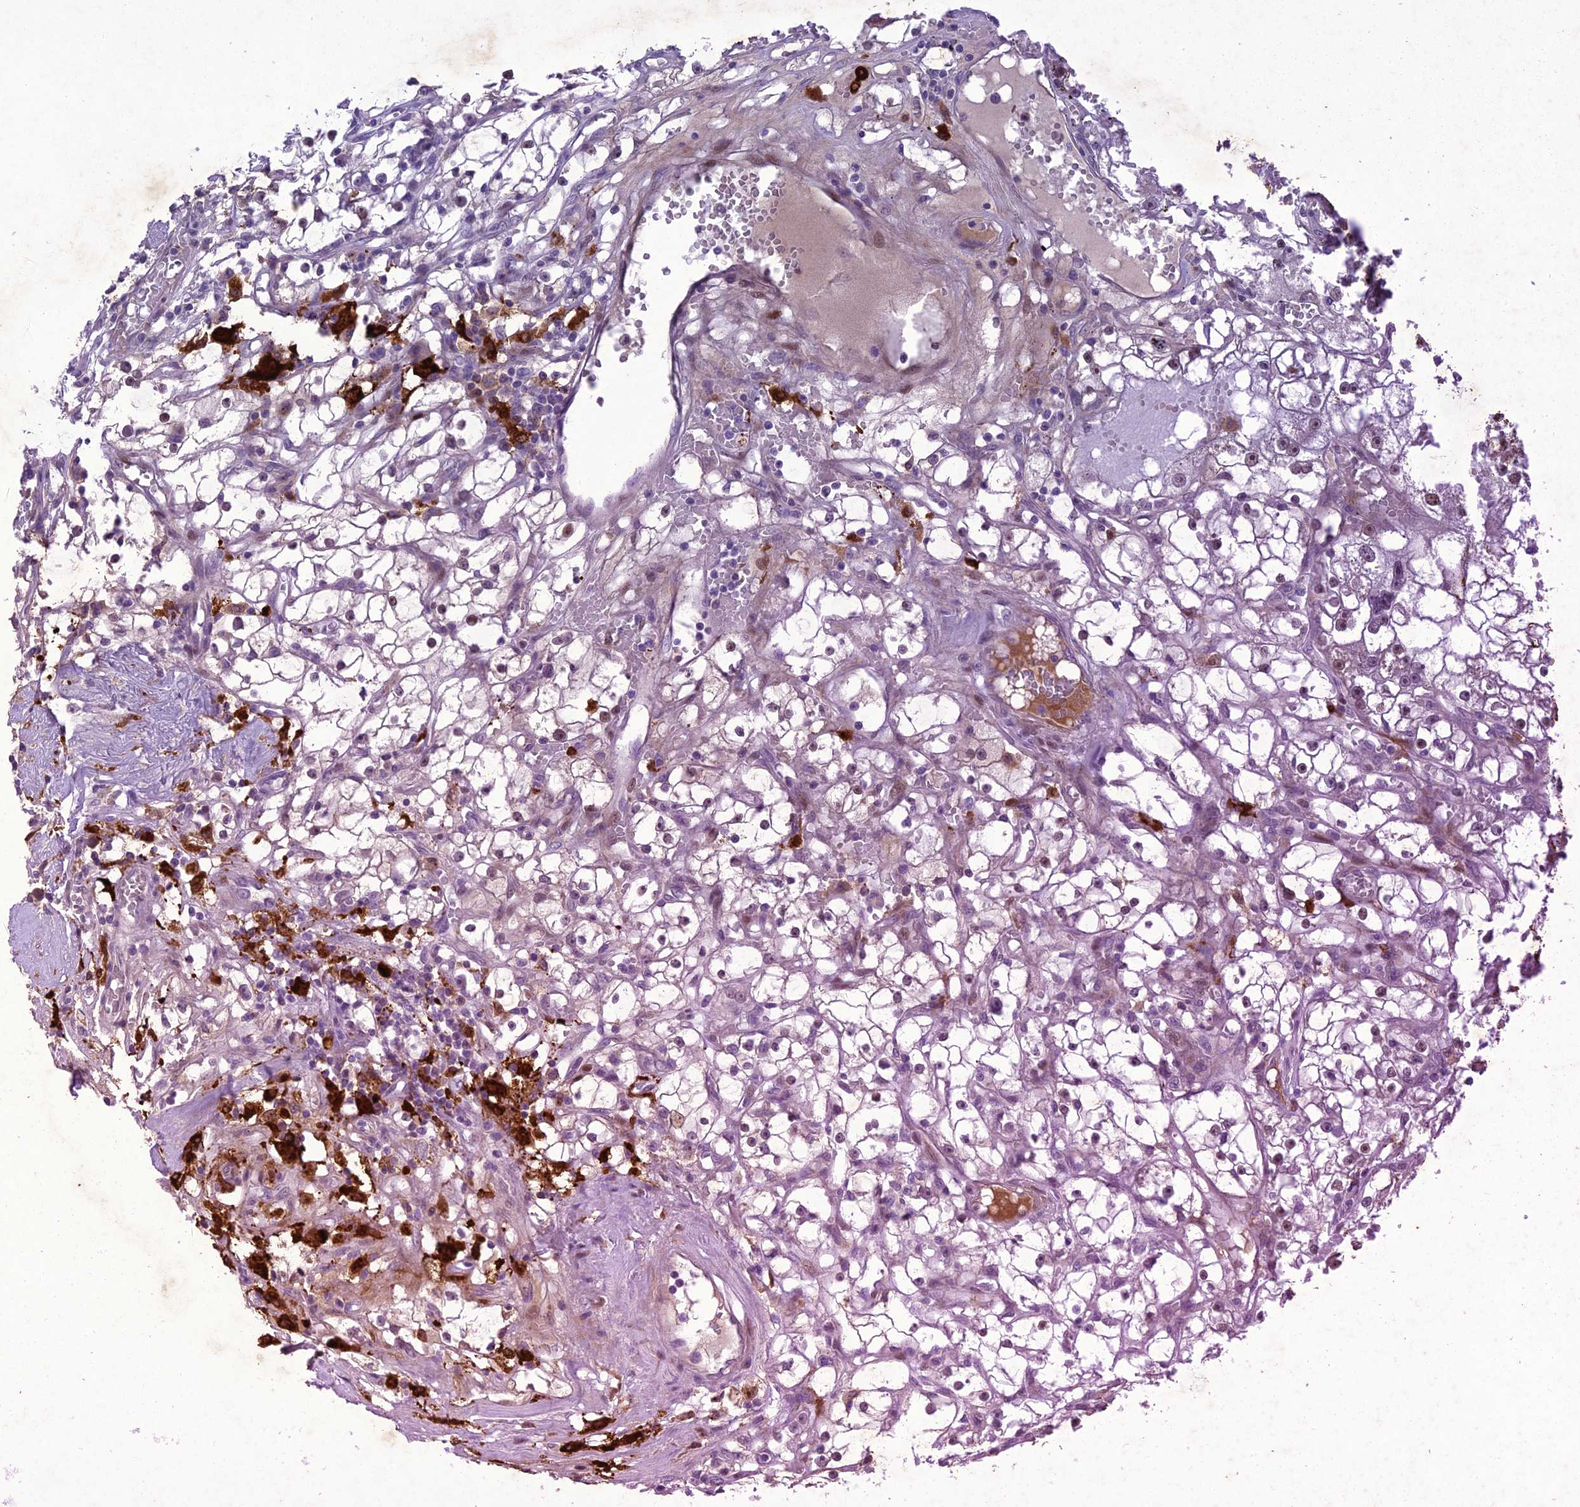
{"staining": {"intensity": "strong", "quantity": "<25%", "location": "cytoplasmic/membranous"}, "tissue": "renal cancer", "cell_type": "Tumor cells", "image_type": "cancer", "snomed": [{"axis": "morphology", "description": "Adenocarcinoma, NOS"}, {"axis": "topography", "description": "Kidney"}], "caption": "IHC photomicrograph of renal cancer (adenocarcinoma) stained for a protein (brown), which demonstrates medium levels of strong cytoplasmic/membranous positivity in approximately <25% of tumor cells.", "gene": "ANKRD52", "patient": {"sex": "male", "age": 56}}